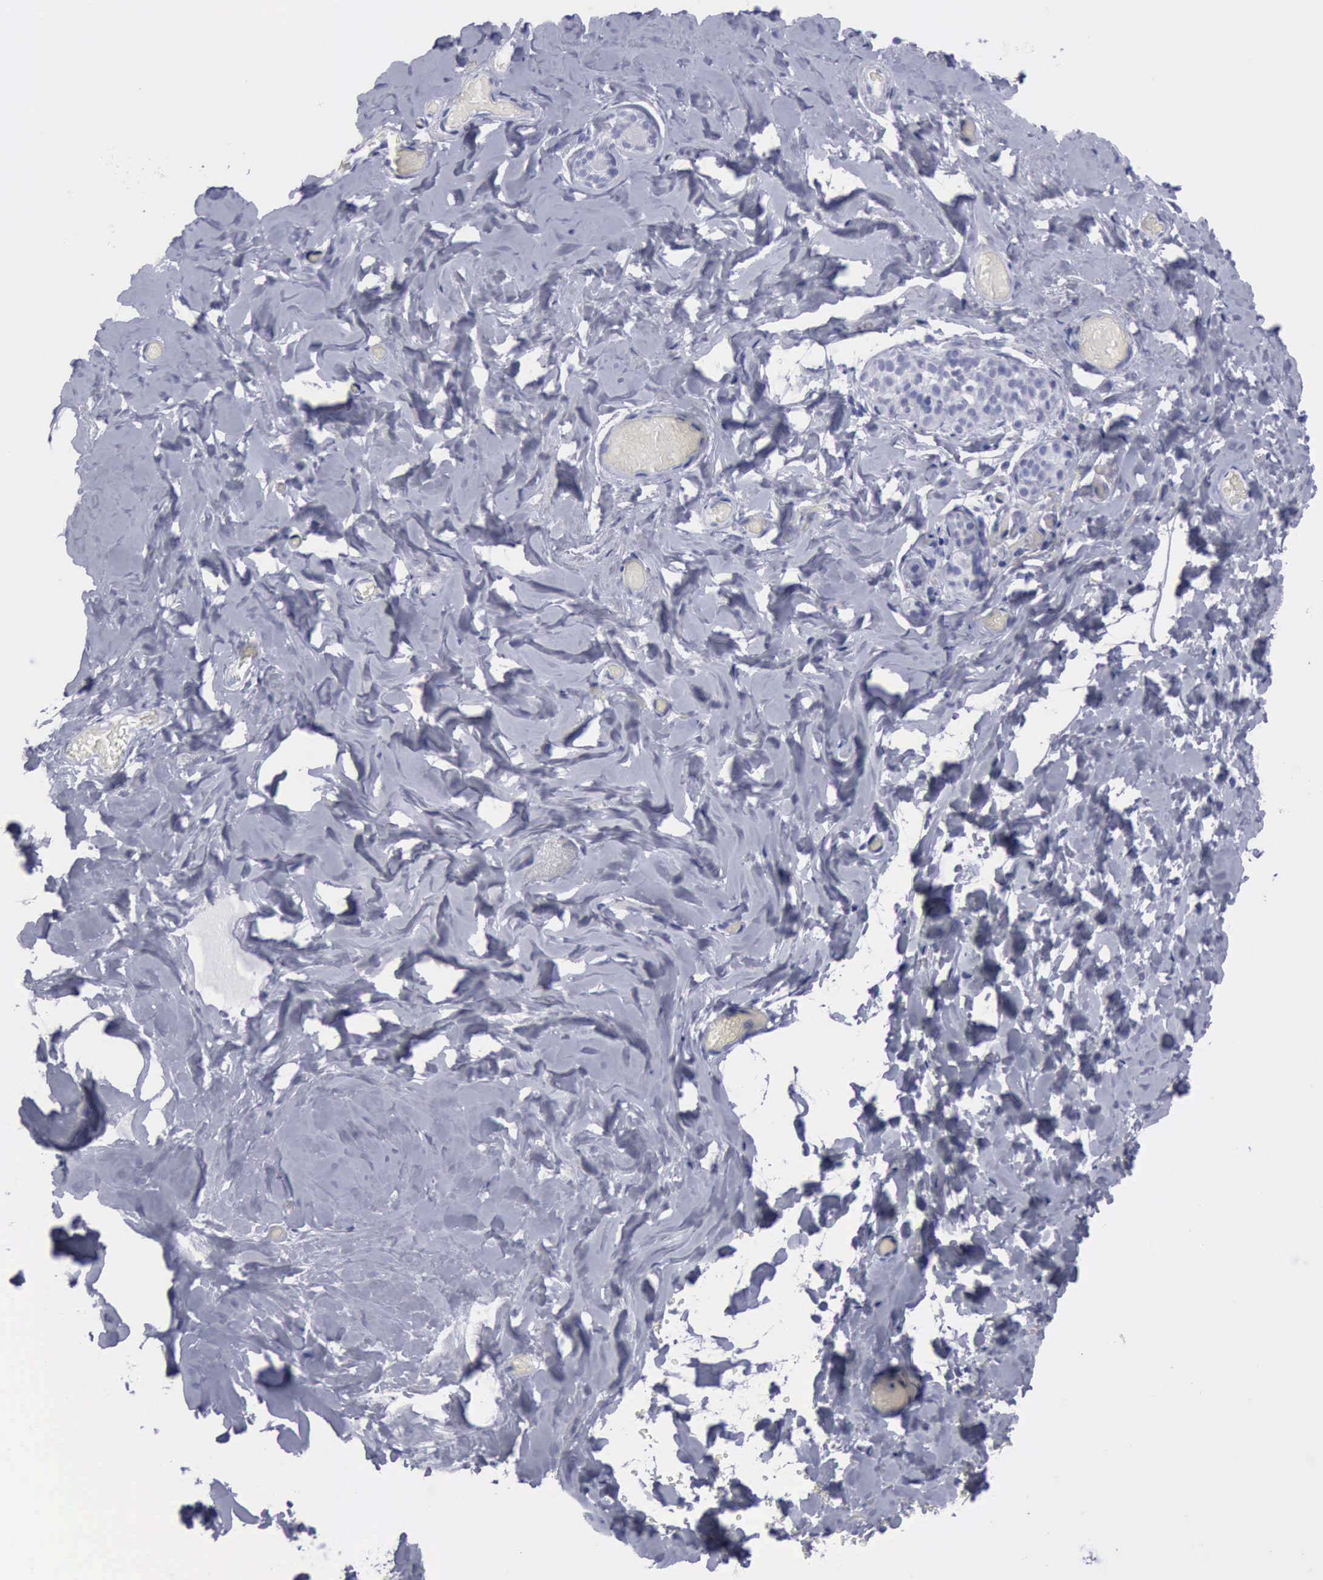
{"staining": {"intensity": "negative", "quantity": "none", "location": "none"}, "tissue": "breast", "cell_type": "Adipocytes", "image_type": "normal", "snomed": [{"axis": "morphology", "description": "Normal tissue, NOS"}, {"axis": "topography", "description": "Breast"}], "caption": "Immunohistochemical staining of unremarkable breast exhibits no significant staining in adipocytes. (DAB immunohistochemistry (IHC) with hematoxylin counter stain).", "gene": "KRT13", "patient": {"sex": "female", "age": 75}}